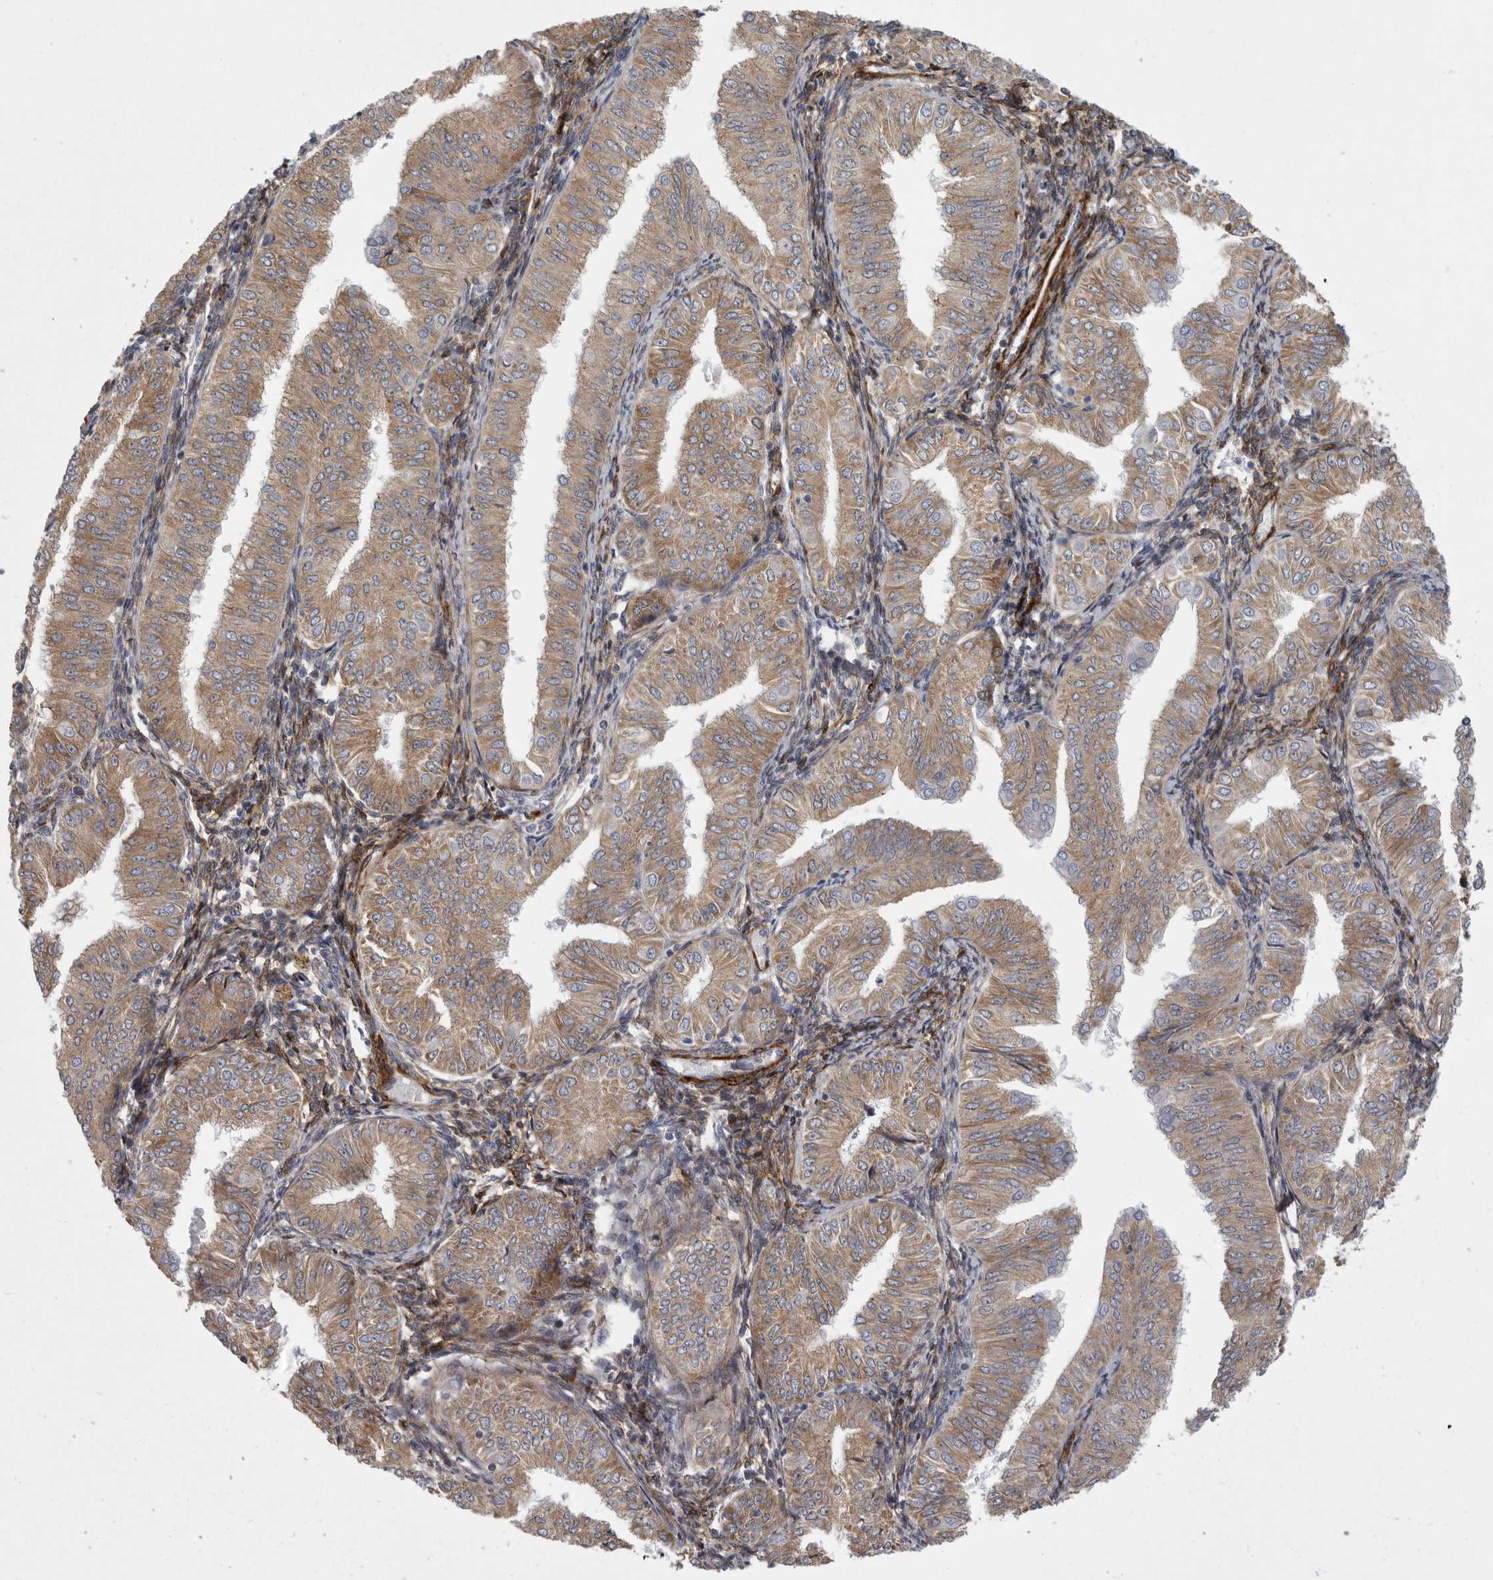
{"staining": {"intensity": "moderate", "quantity": ">75%", "location": "cytoplasmic/membranous"}, "tissue": "endometrial cancer", "cell_type": "Tumor cells", "image_type": "cancer", "snomed": [{"axis": "morphology", "description": "Normal tissue, NOS"}, {"axis": "morphology", "description": "Adenocarcinoma, NOS"}, {"axis": "topography", "description": "Endometrium"}], "caption": "Immunohistochemistry (IHC) micrograph of human endometrial adenocarcinoma stained for a protein (brown), which demonstrates medium levels of moderate cytoplasmic/membranous staining in about >75% of tumor cells.", "gene": "MINPP1", "patient": {"sex": "female", "age": 53}}